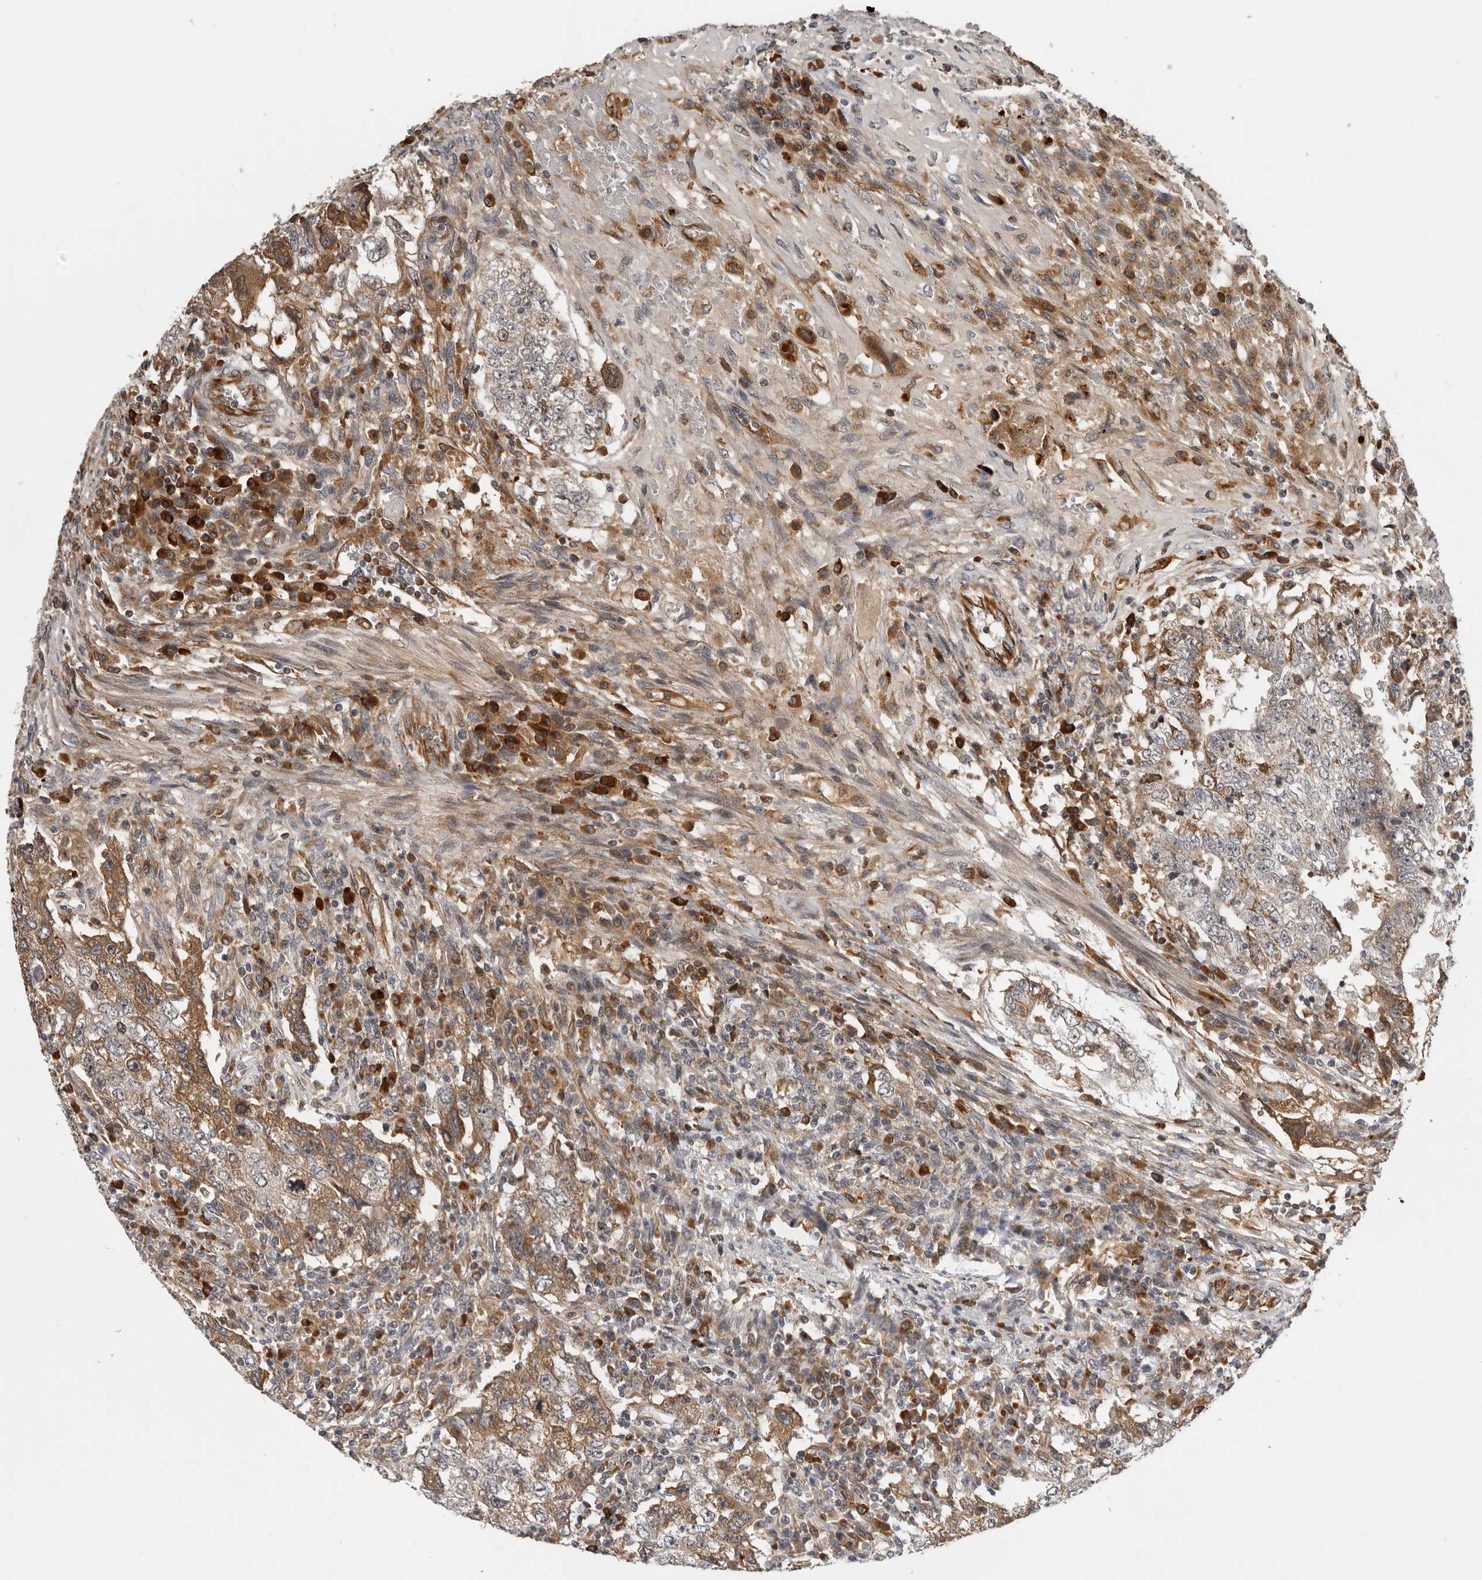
{"staining": {"intensity": "moderate", "quantity": "25%-75%", "location": "cytoplasmic/membranous"}, "tissue": "testis cancer", "cell_type": "Tumor cells", "image_type": "cancer", "snomed": [{"axis": "morphology", "description": "Carcinoma, Embryonal, NOS"}, {"axis": "topography", "description": "Testis"}], "caption": "Testis embryonal carcinoma stained for a protein (brown) demonstrates moderate cytoplasmic/membranous positive positivity in approximately 25%-75% of tumor cells.", "gene": "RNF157", "patient": {"sex": "male", "age": 26}}